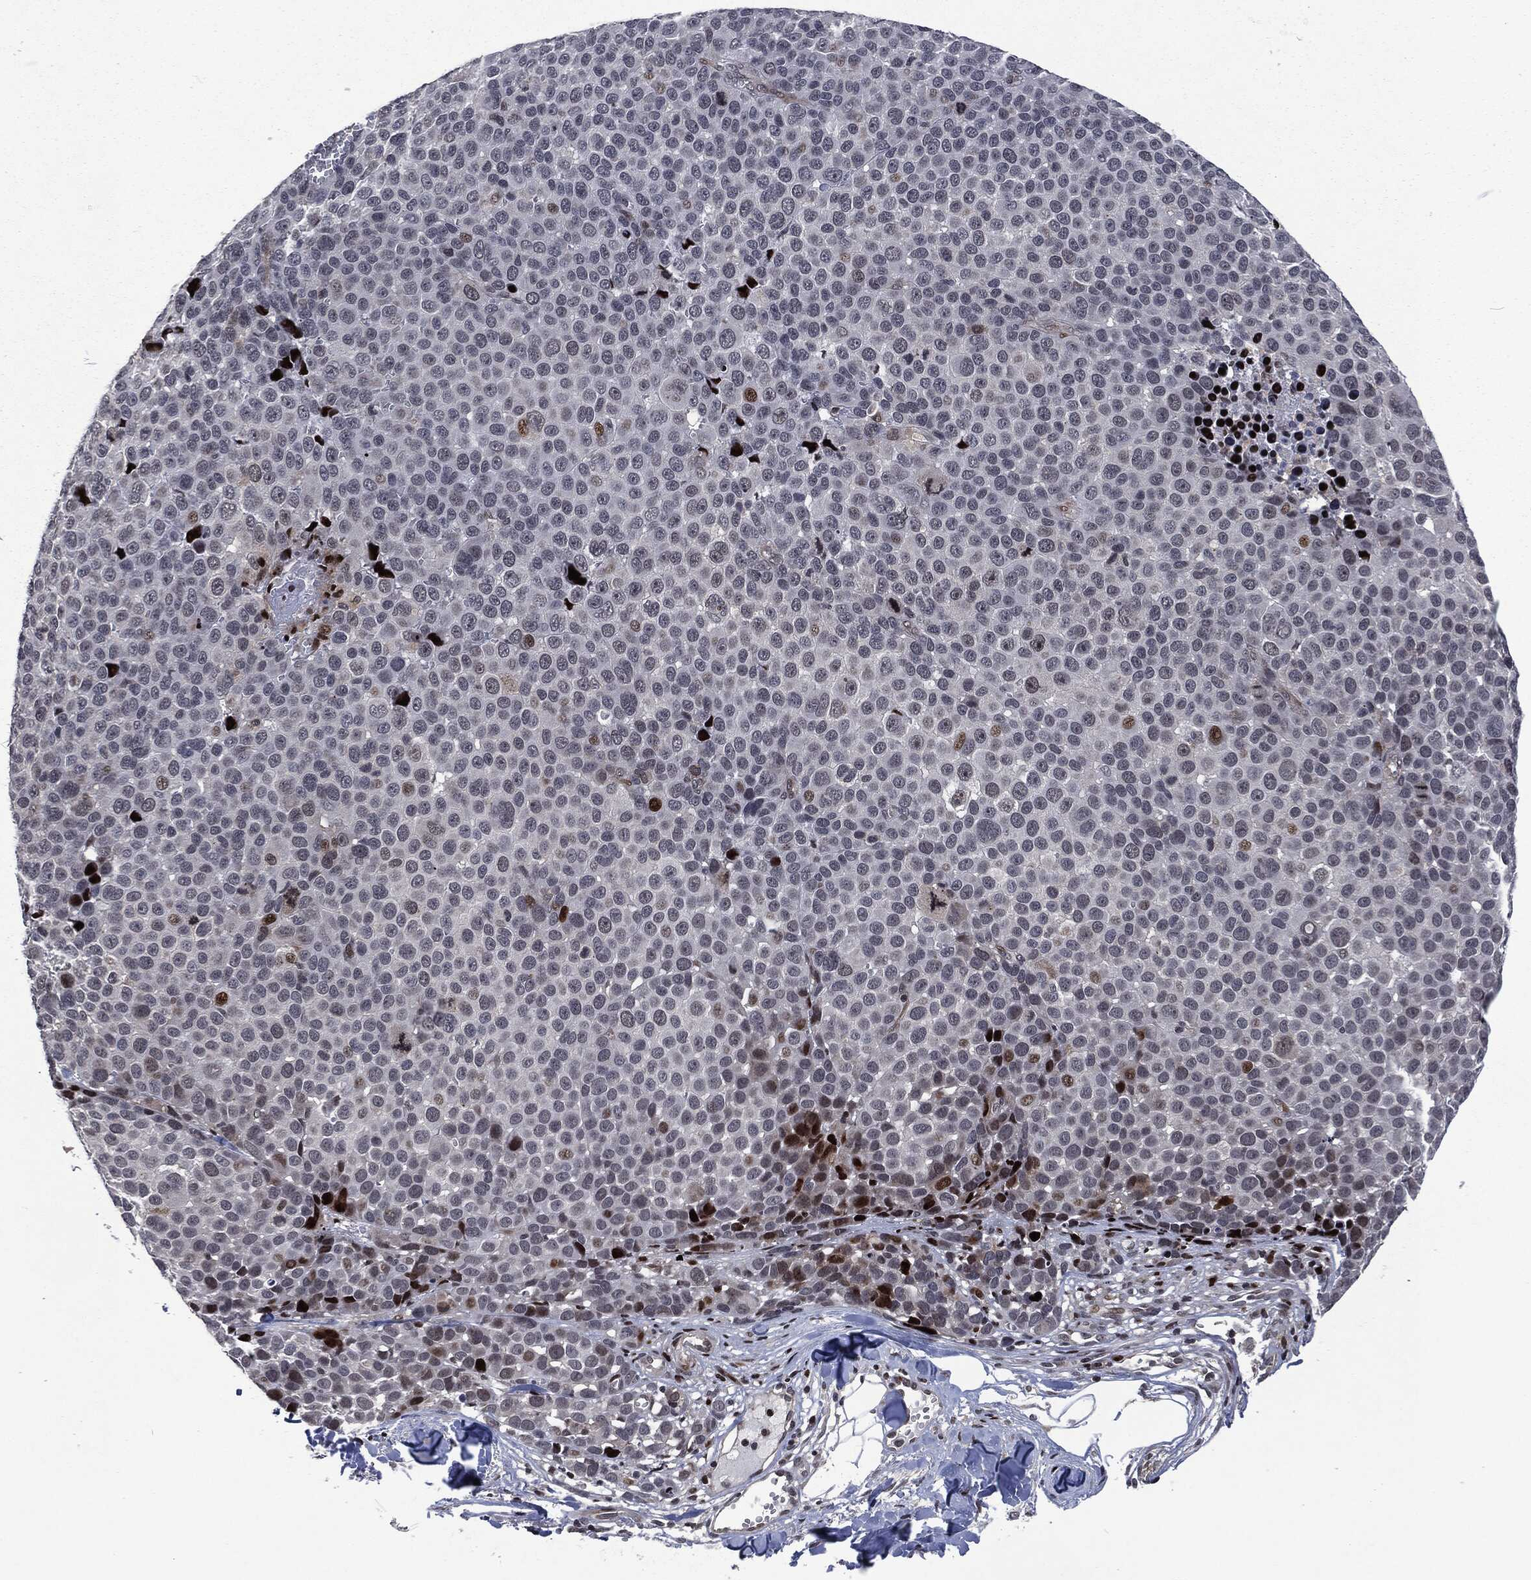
{"staining": {"intensity": "negative", "quantity": "none", "location": "none"}, "tissue": "melanoma", "cell_type": "Tumor cells", "image_type": "cancer", "snomed": [{"axis": "morphology", "description": "Malignant melanoma, NOS"}, {"axis": "topography", "description": "Skin"}], "caption": "Human malignant melanoma stained for a protein using immunohistochemistry (IHC) exhibits no positivity in tumor cells.", "gene": "EGFR", "patient": {"sex": "female", "age": 86}}